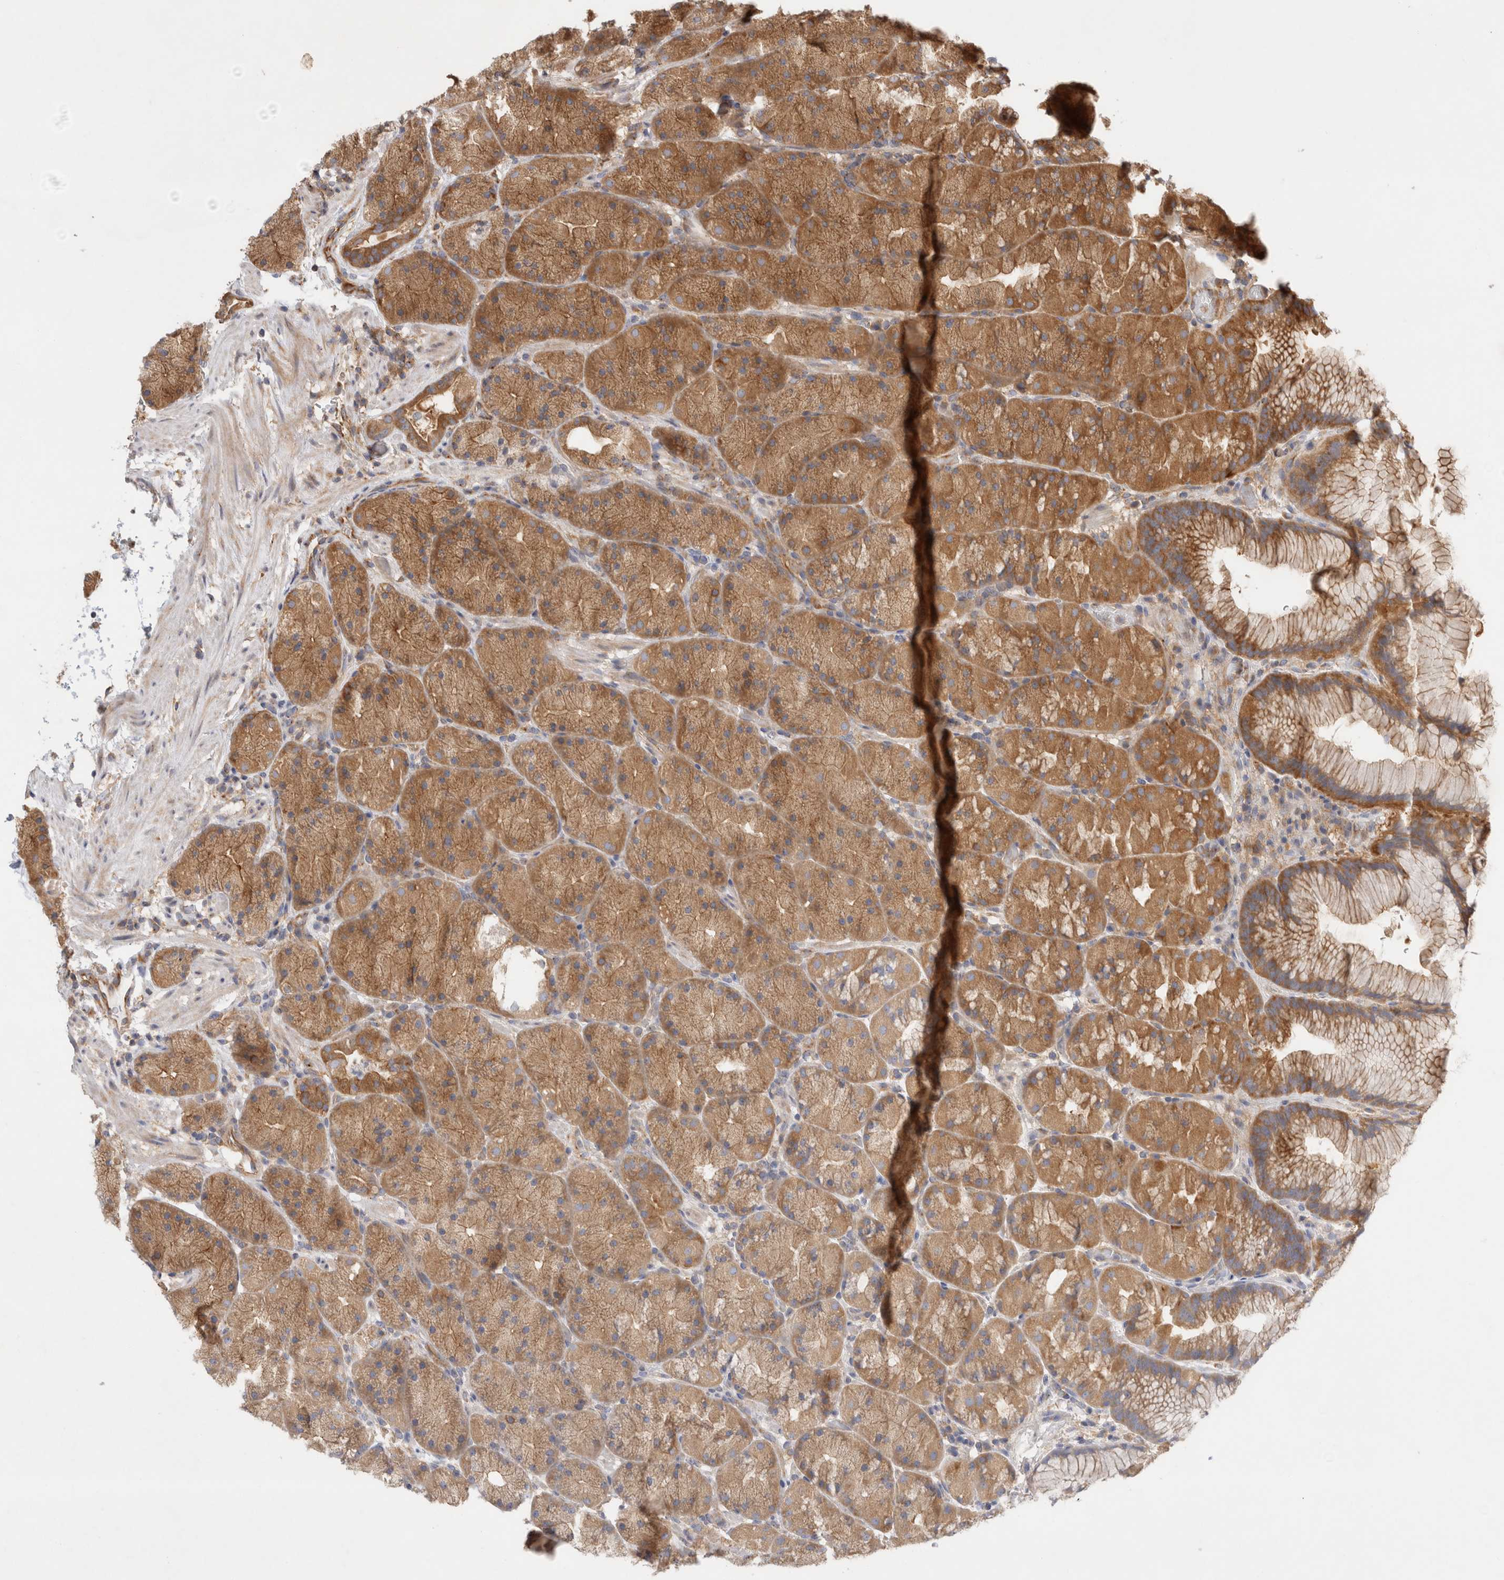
{"staining": {"intensity": "moderate", "quantity": ">75%", "location": "cytoplasmic/membranous"}, "tissue": "stomach", "cell_type": "Glandular cells", "image_type": "normal", "snomed": [{"axis": "morphology", "description": "Normal tissue, NOS"}, {"axis": "topography", "description": "Stomach, upper"}, {"axis": "topography", "description": "Stomach"}], "caption": "Immunohistochemistry (IHC) staining of normal stomach, which reveals medium levels of moderate cytoplasmic/membranous staining in about >75% of glandular cells indicating moderate cytoplasmic/membranous protein expression. The staining was performed using DAB (brown) for protein detection and nuclei were counterstained in hematoxylin (blue).", "gene": "GPR150", "patient": {"sex": "male", "age": 48}}